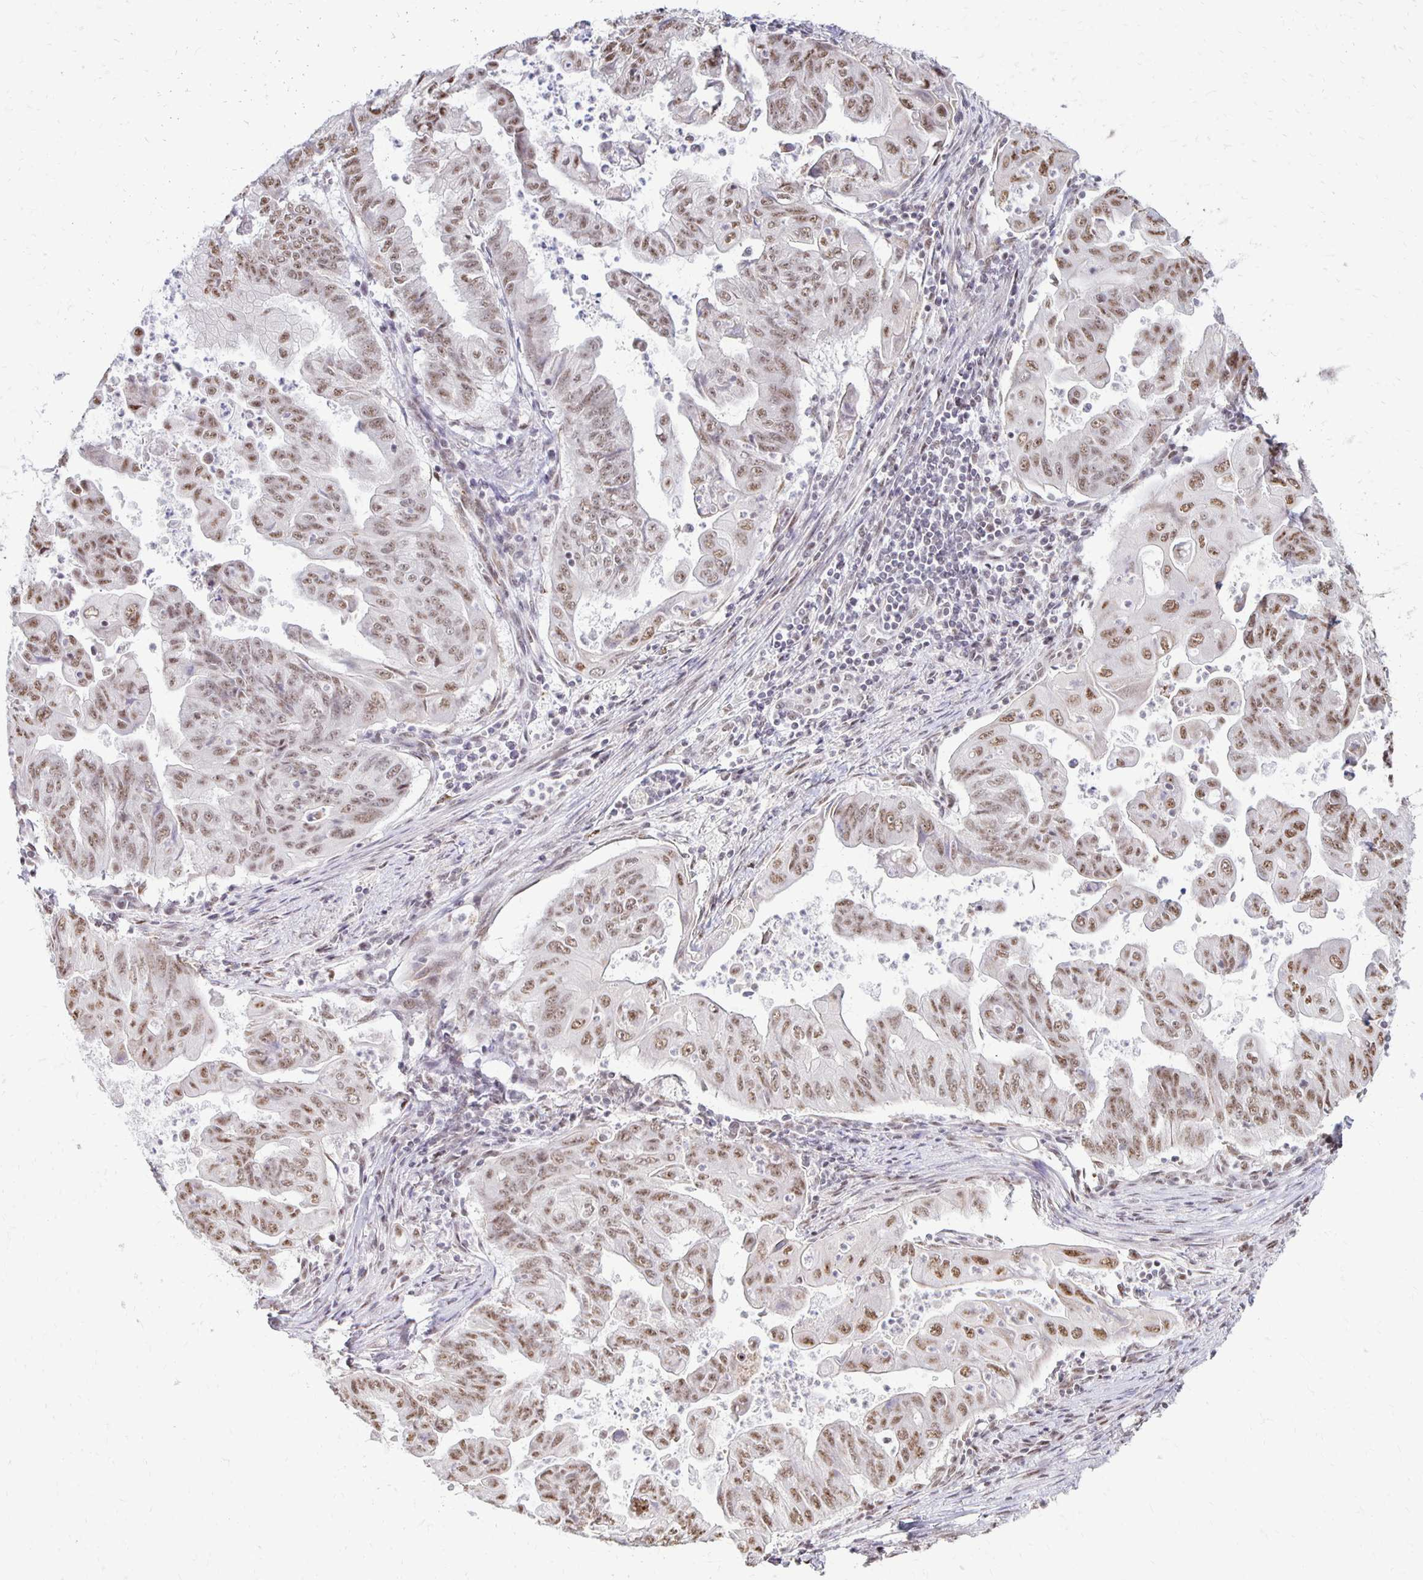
{"staining": {"intensity": "moderate", "quantity": ">75%", "location": "nuclear"}, "tissue": "stomach cancer", "cell_type": "Tumor cells", "image_type": "cancer", "snomed": [{"axis": "morphology", "description": "Adenocarcinoma, NOS"}, {"axis": "topography", "description": "Stomach, upper"}], "caption": "A medium amount of moderate nuclear expression is identified in about >75% of tumor cells in stomach cancer (adenocarcinoma) tissue.", "gene": "DAGLA", "patient": {"sex": "male", "age": 80}}